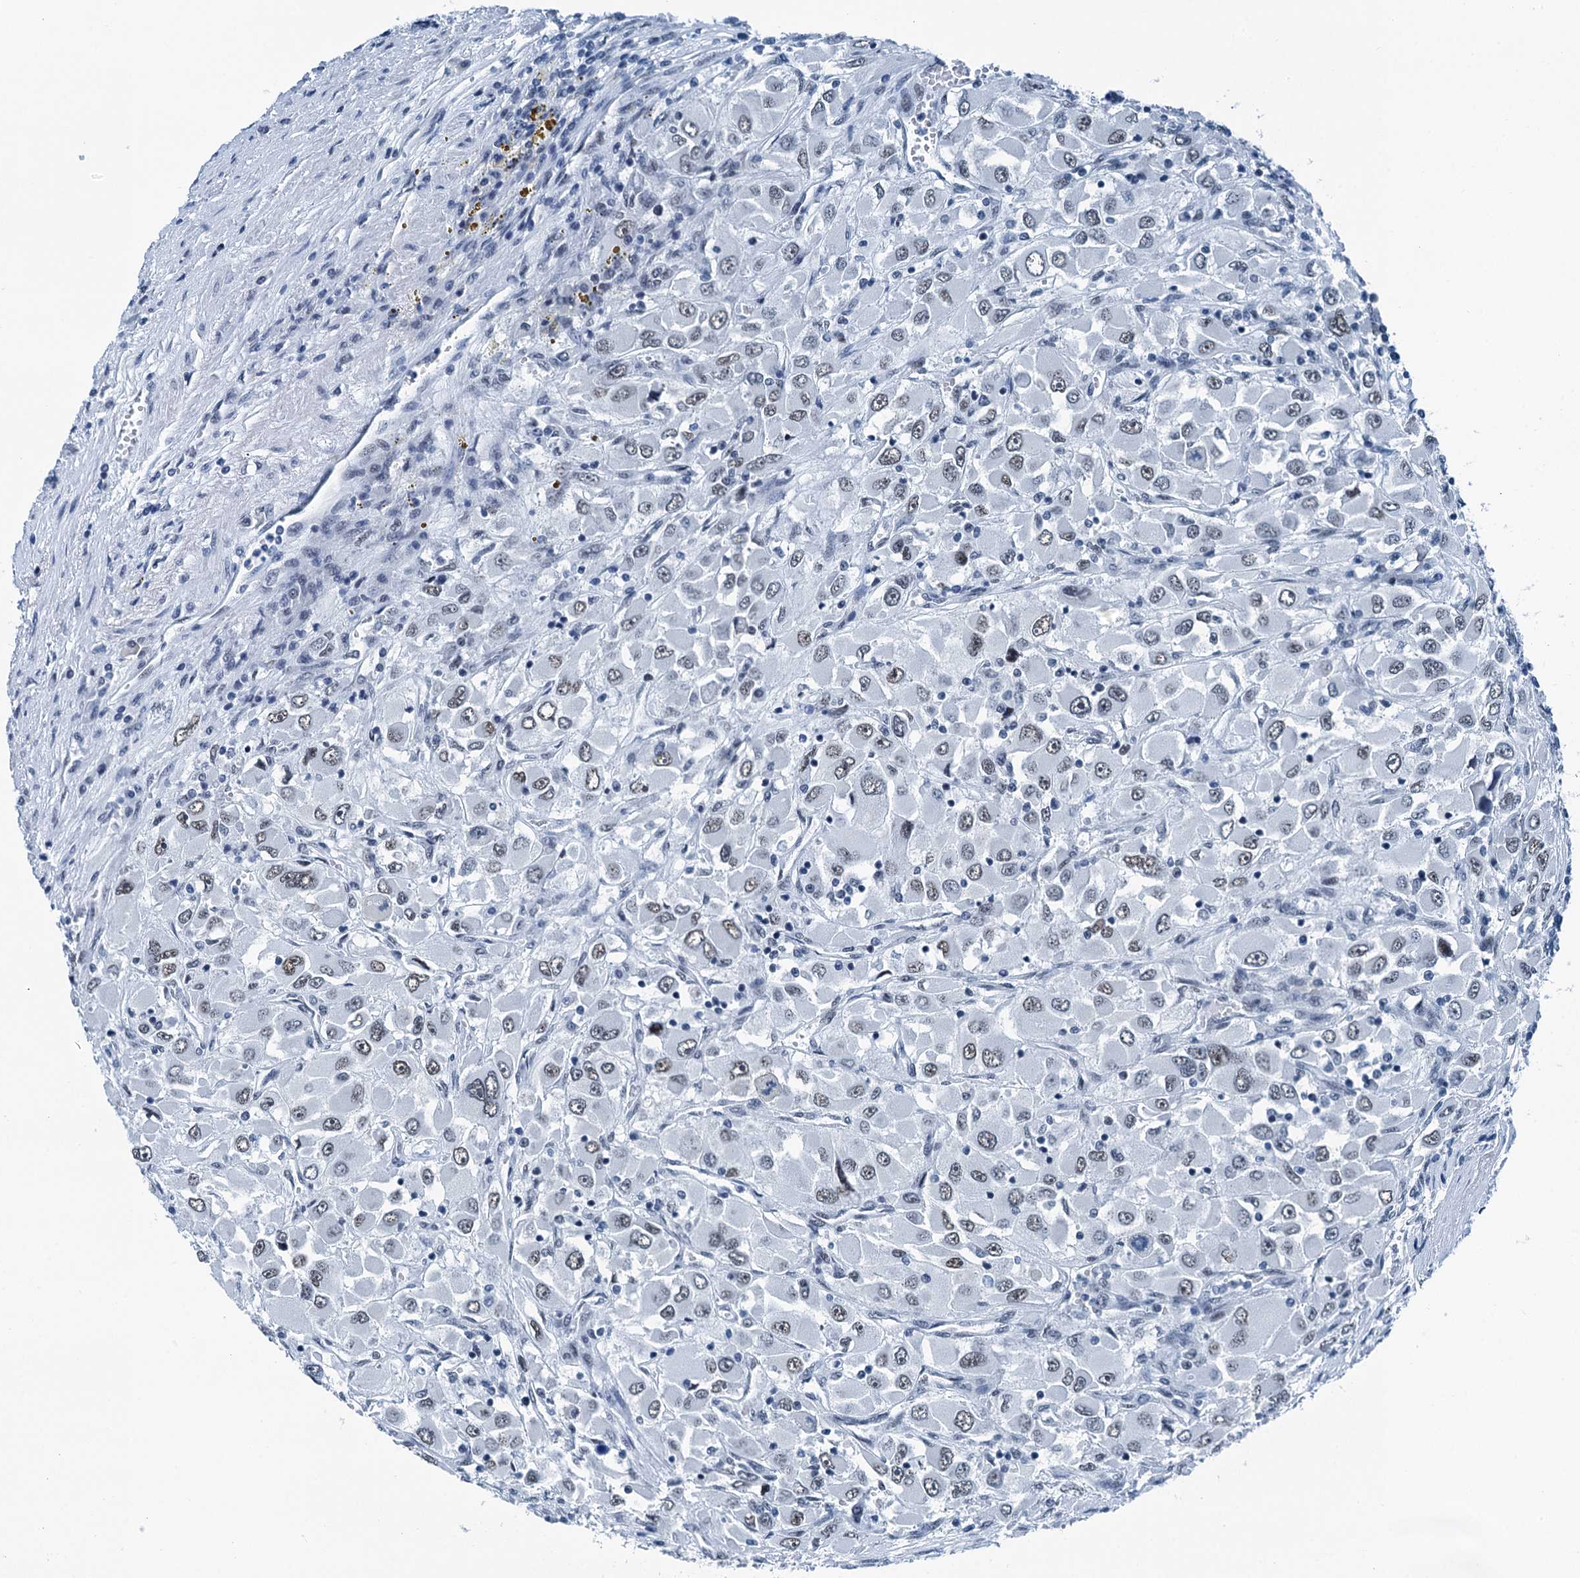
{"staining": {"intensity": "negative", "quantity": "none", "location": "none"}, "tissue": "renal cancer", "cell_type": "Tumor cells", "image_type": "cancer", "snomed": [{"axis": "morphology", "description": "Adenocarcinoma, NOS"}, {"axis": "topography", "description": "Kidney"}], "caption": "This micrograph is of adenocarcinoma (renal) stained with IHC to label a protein in brown with the nuclei are counter-stained blue. There is no expression in tumor cells.", "gene": "TRPT1", "patient": {"sex": "female", "age": 52}}